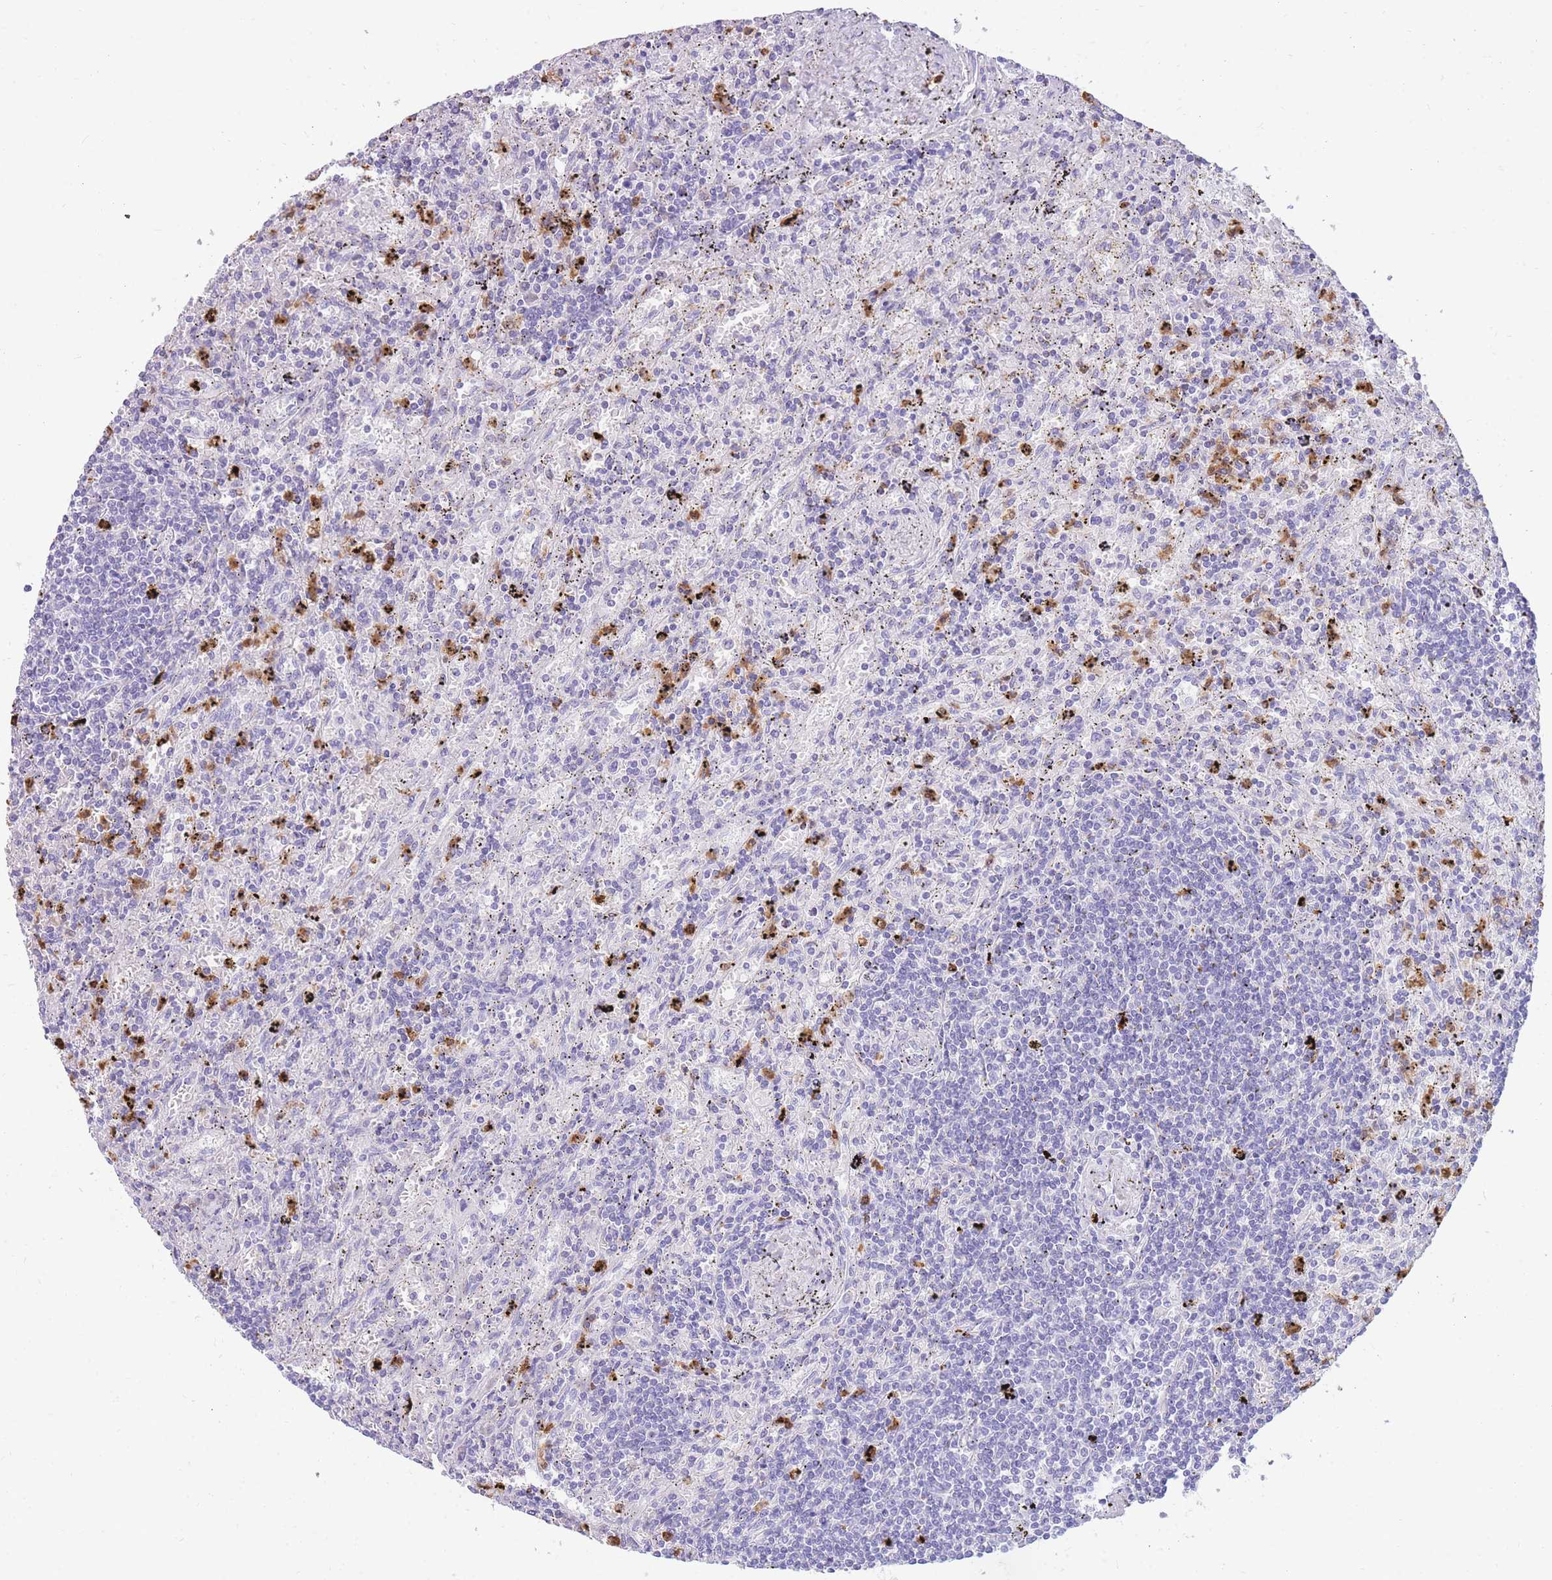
{"staining": {"intensity": "negative", "quantity": "none", "location": "none"}, "tissue": "lymphoma", "cell_type": "Tumor cells", "image_type": "cancer", "snomed": [{"axis": "morphology", "description": "Malignant lymphoma, non-Hodgkin's type, Low grade"}, {"axis": "topography", "description": "Spleen"}], "caption": "This histopathology image is of malignant lymphoma, non-Hodgkin's type (low-grade) stained with immunohistochemistry (IHC) to label a protein in brown with the nuclei are counter-stained blue. There is no positivity in tumor cells. The staining is performed using DAB (3,3'-diaminobenzidine) brown chromogen with nuclei counter-stained in using hematoxylin.", "gene": "TPSAB1", "patient": {"sex": "male", "age": 76}}